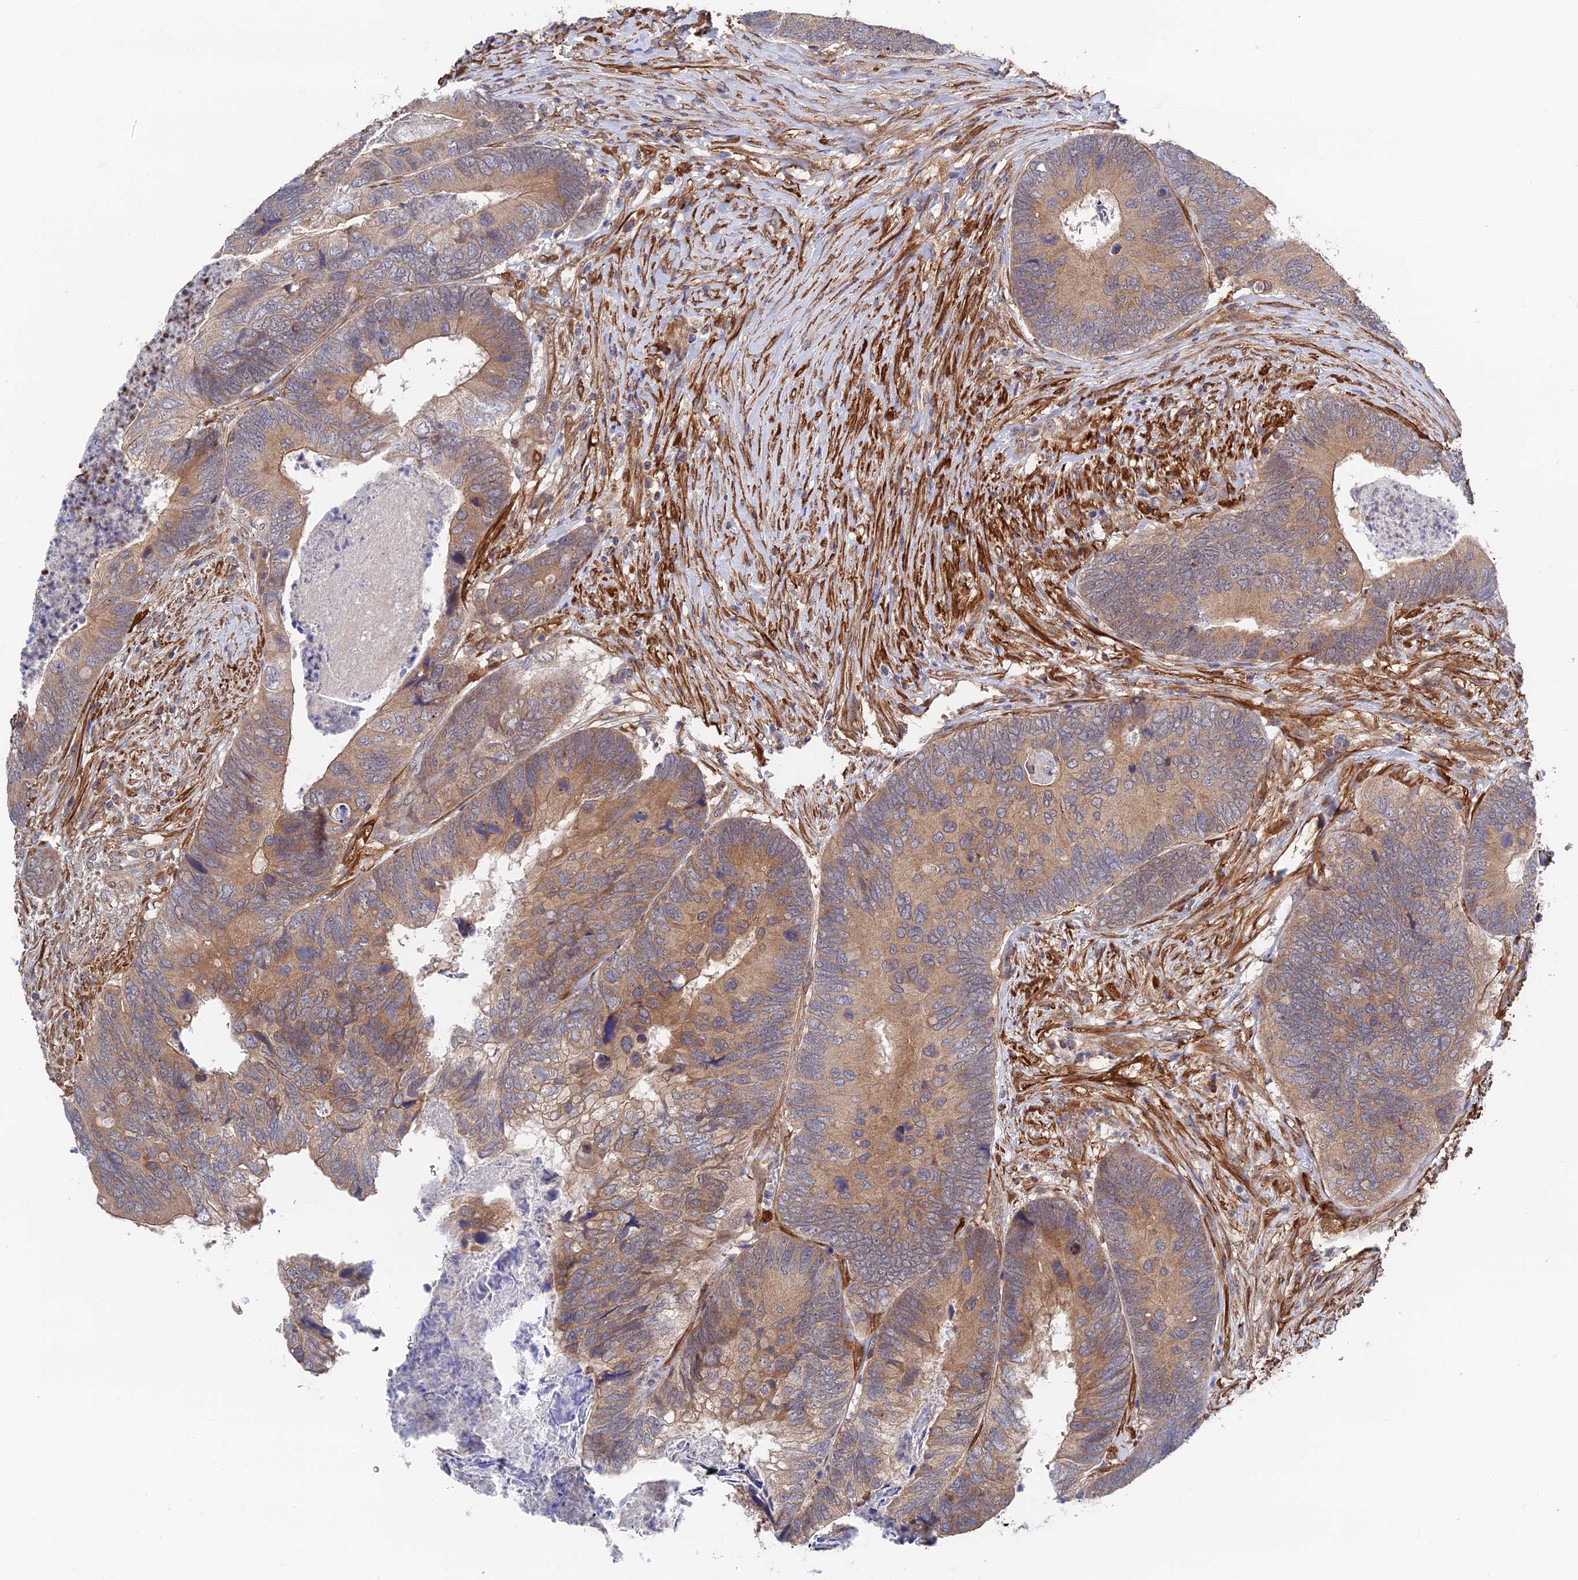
{"staining": {"intensity": "moderate", "quantity": ">75%", "location": "cytoplasmic/membranous"}, "tissue": "colorectal cancer", "cell_type": "Tumor cells", "image_type": "cancer", "snomed": [{"axis": "morphology", "description": "Adenocarcinoma, NOS"}, {"axis": "topography", "description": "Colon"}], "caption": "About >75% of tumor cells in colorectal cancer show moderate cytoplasmic/membranous protein staining as visualized by brown immunohistochemical staining.", "gene": "ZNF320", "patient": {"sex": "female", "age": 67}}